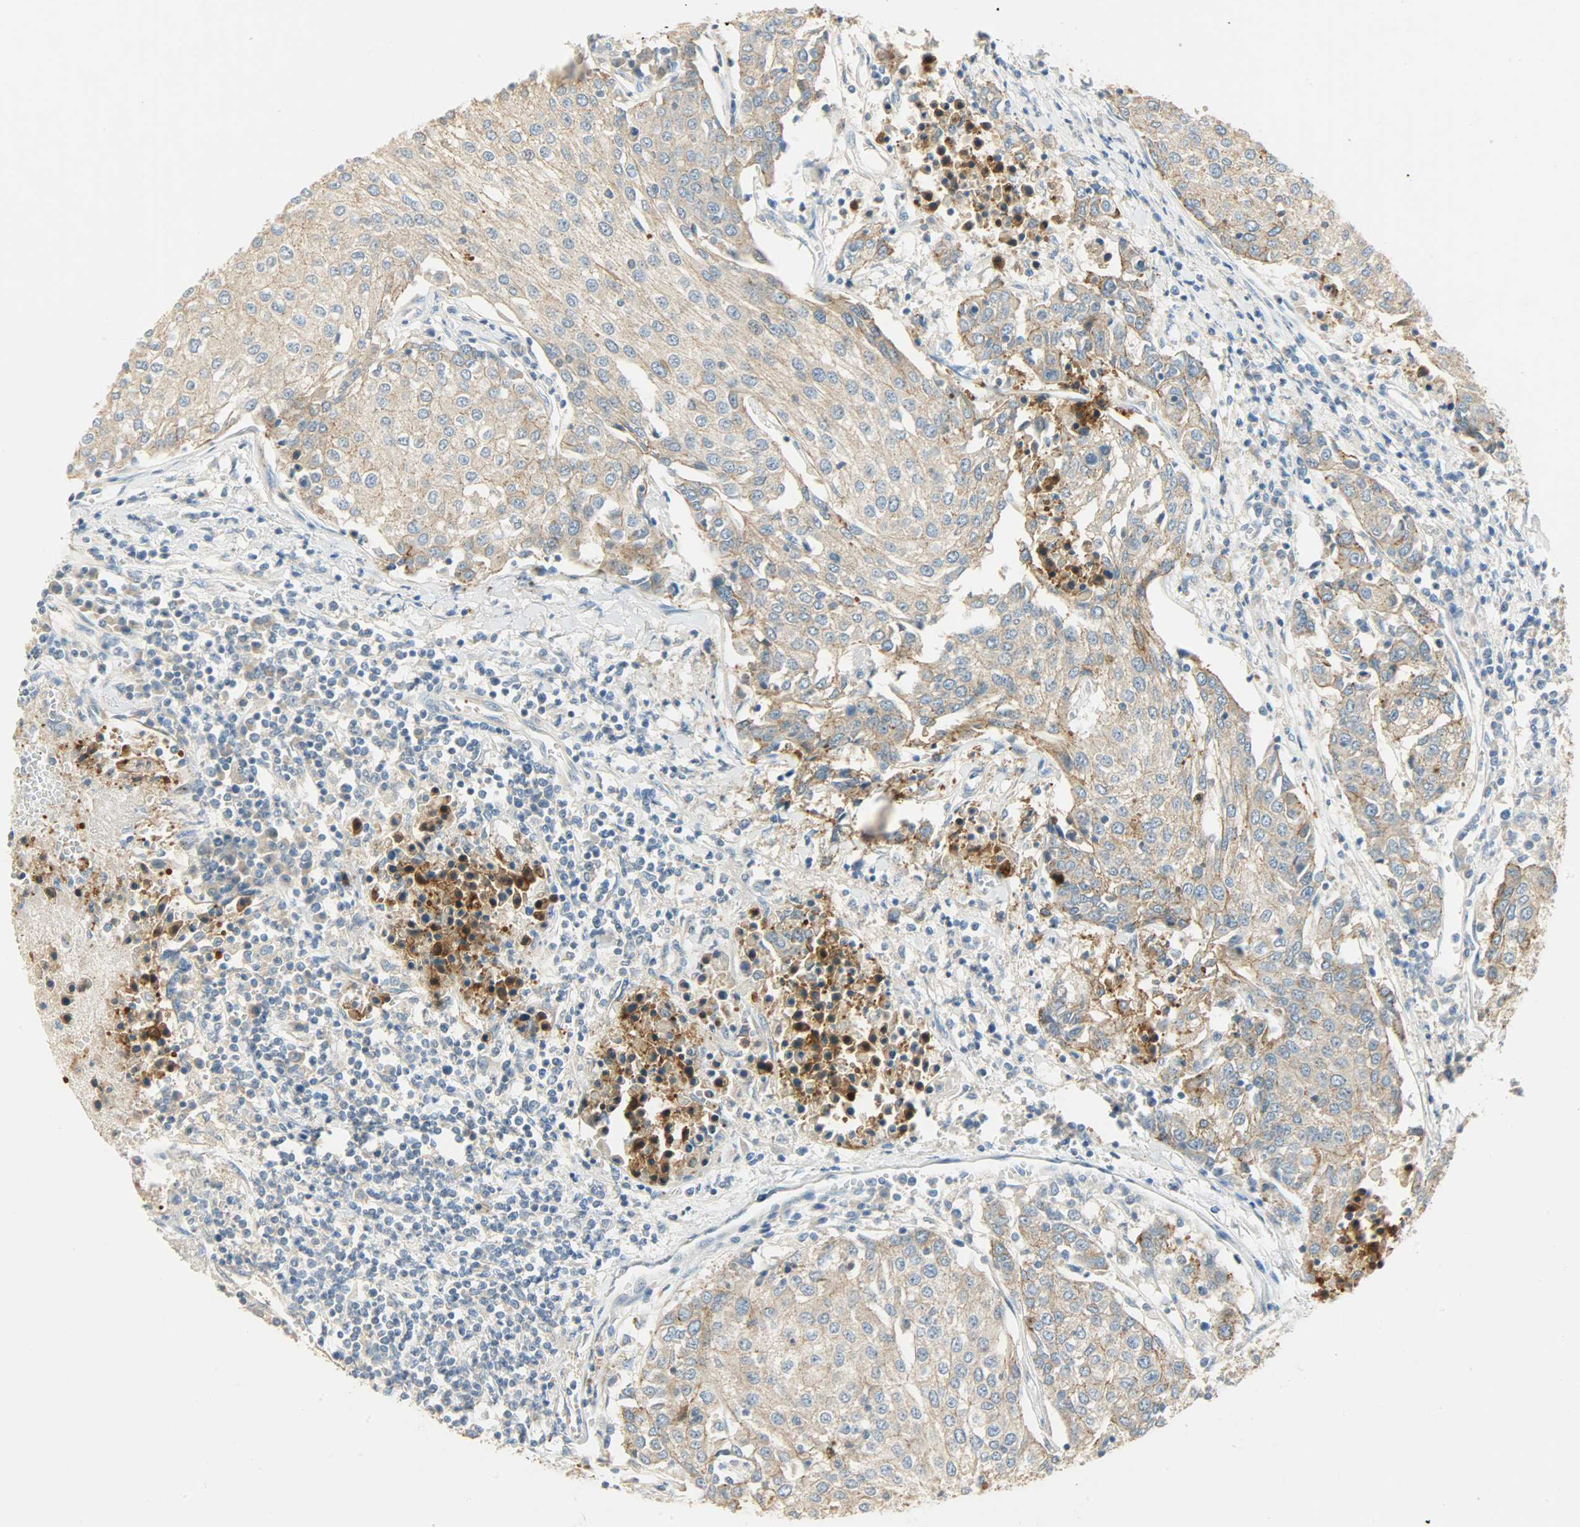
{"staining": {"intensity": "moderate", "quantity": ">75%", "location": "cytoplasmic/membranous"}, "tissue": "urothelial cancer", "cell_type": "Tumor cells", "image_type": "cancer", "snomed": [{"axis": "morphology", "description": "Urothelial carcinoma, High grade"}, {"axis": "topography", "description": "Urinary bladder"}], "caption": "A histopathology image of urothelial cancer stained for a protein demonstrates moderate cytoplasmic/membranous brown staining in tumor cells.", "gene": "DSG2", "patient": {"sex": "female", "age": 85}}